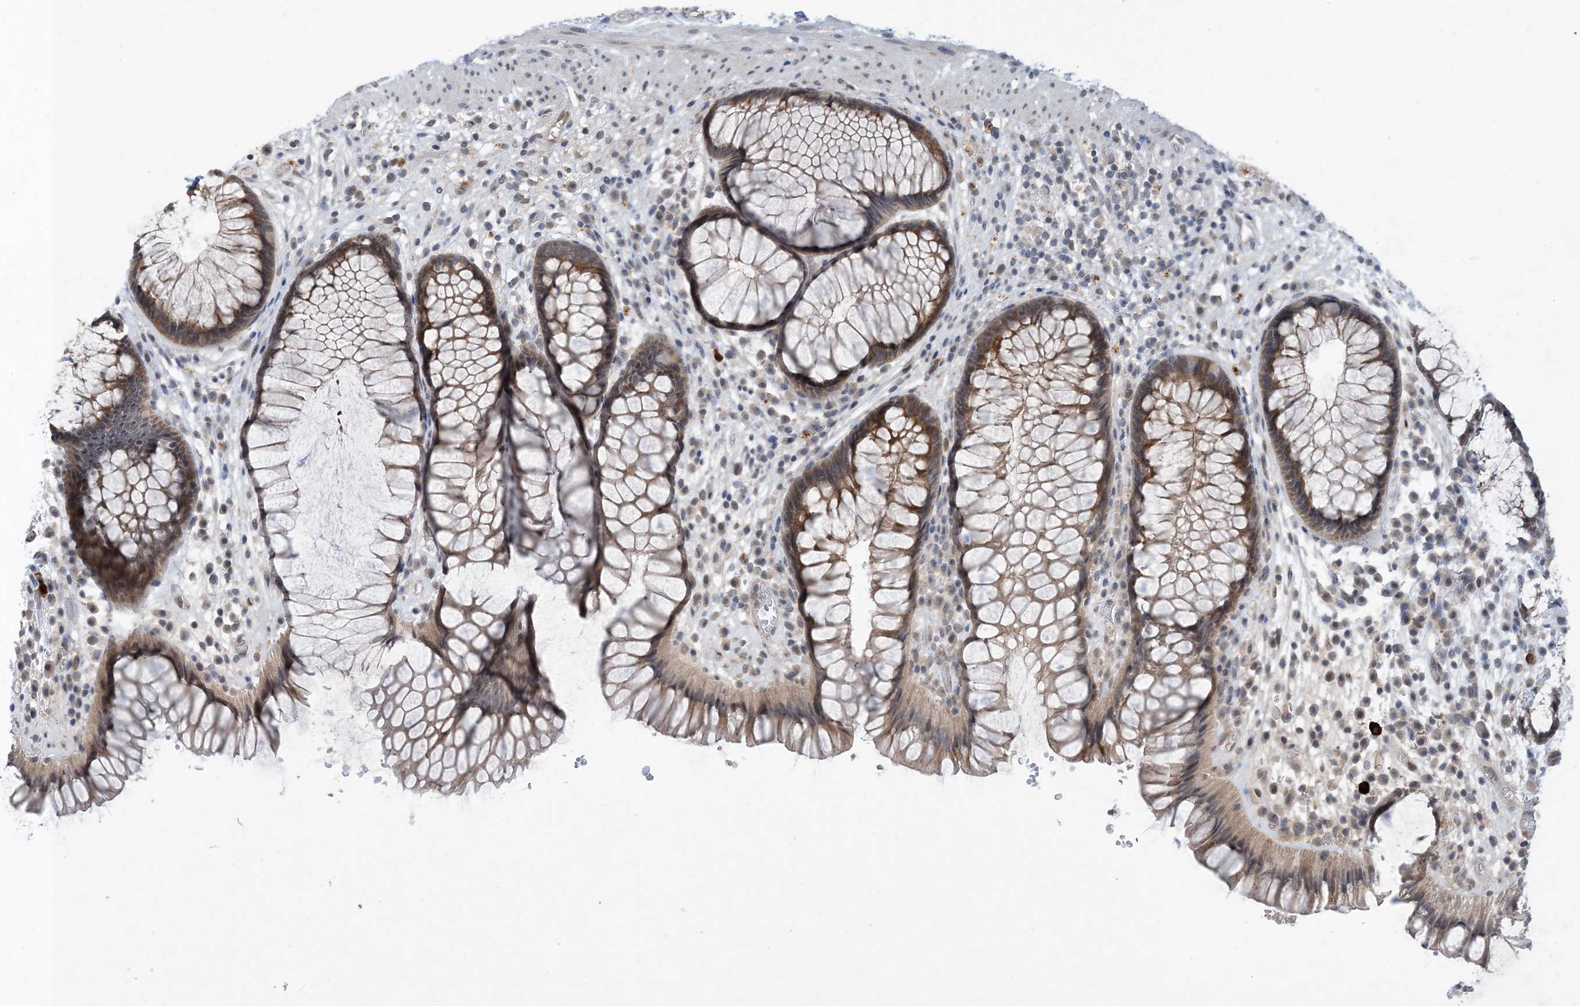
{"staining": {"intensity": "moderate", "quantity": ">75%", "location": "cytoplasmic/membranous"}, "tissue": "rectum", "cell_type": "Glandular cells", "image_type": "normal", "snomed": [{"axis": "morphology", "description": "Normal tissue, NOS"}, {"axis": "topography", "description": "Rectum"}], "caption": "Immunohistochemical staining of unremarkable human rectum exhibits moderate cytoplasmic/membranous protein staining in about >75% of glandular cells.", "gene": "TINAG", "patient": {"sex": "male", "age": 51}}